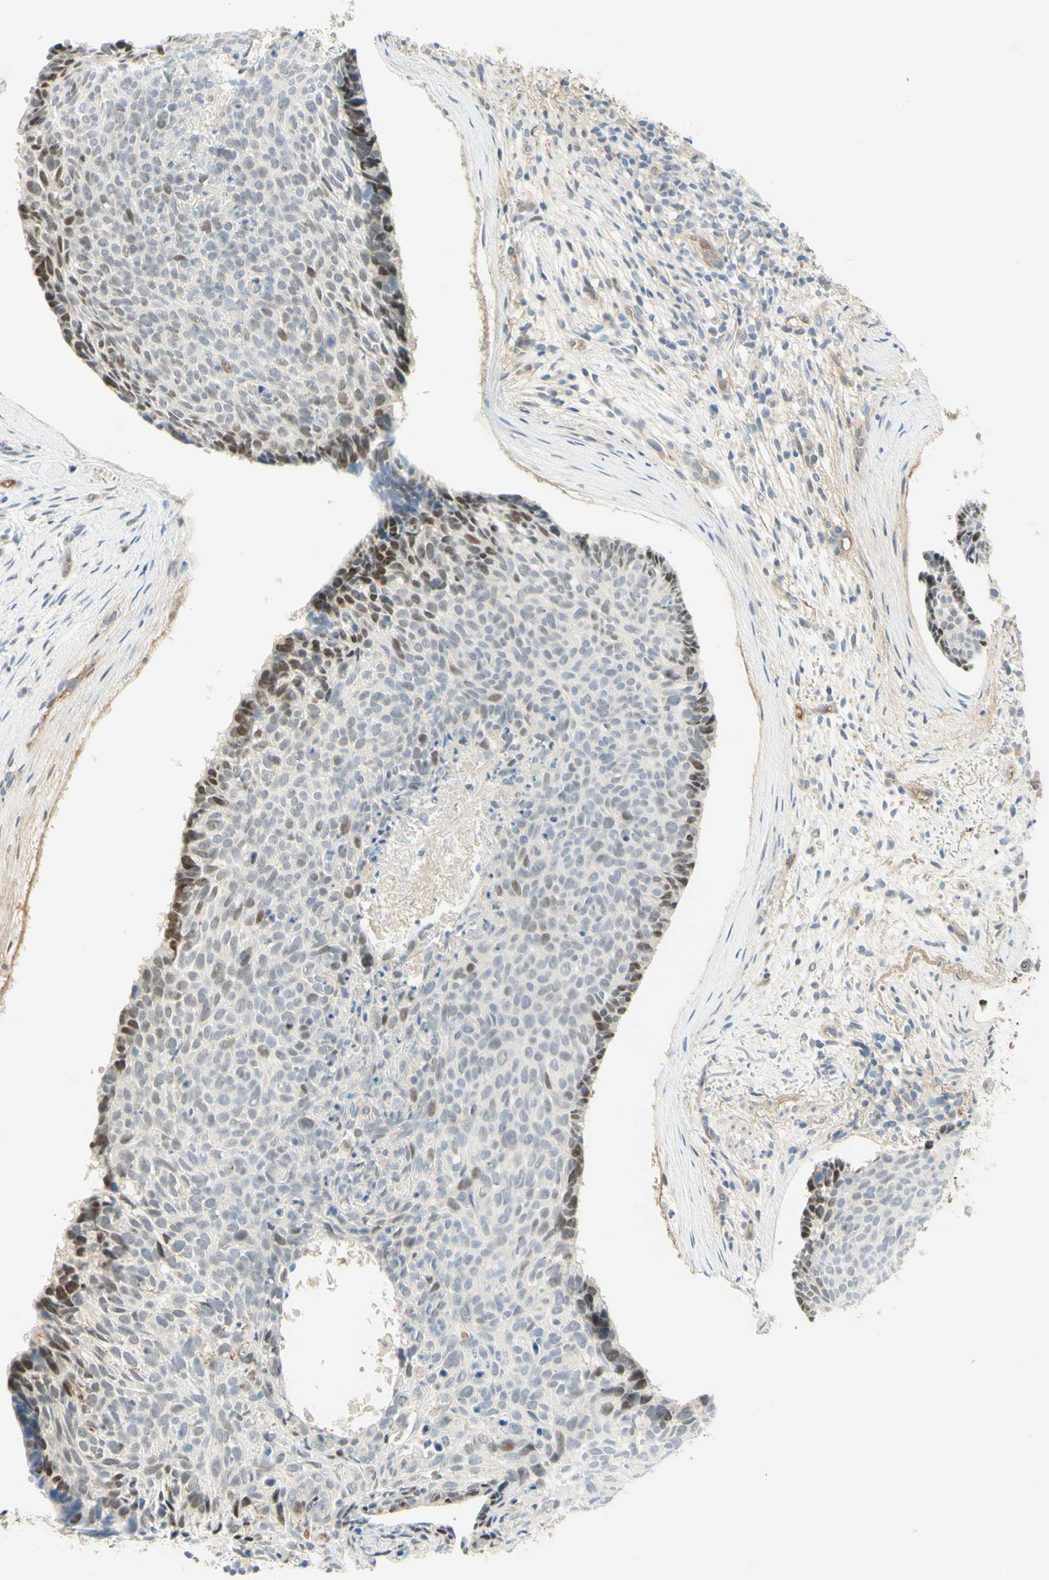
{"staining": {"intensity": "moderate", "quantity": "<25%", "location": "nuclear"}, "tissue": "skin cancer", "cell_type": "Tumor cells", "image_type": "cancer", "snomed": [{"axis": "morphology", "description": "Normal tissue, NOS"}, {"axis": "morphology", "description": "Basal cell carcinoma"}, {"axis": "topography", "description": "Skin"}], "caption": "Immunohistochemistry (IHC) (DAB) staining of skin basal cell carcinoma reveals moderate nuclear protein positivity in approximately <25% of tumor cells.", "gene": "ANGPT2", "patient": {"sex": "female", "age": 56}}